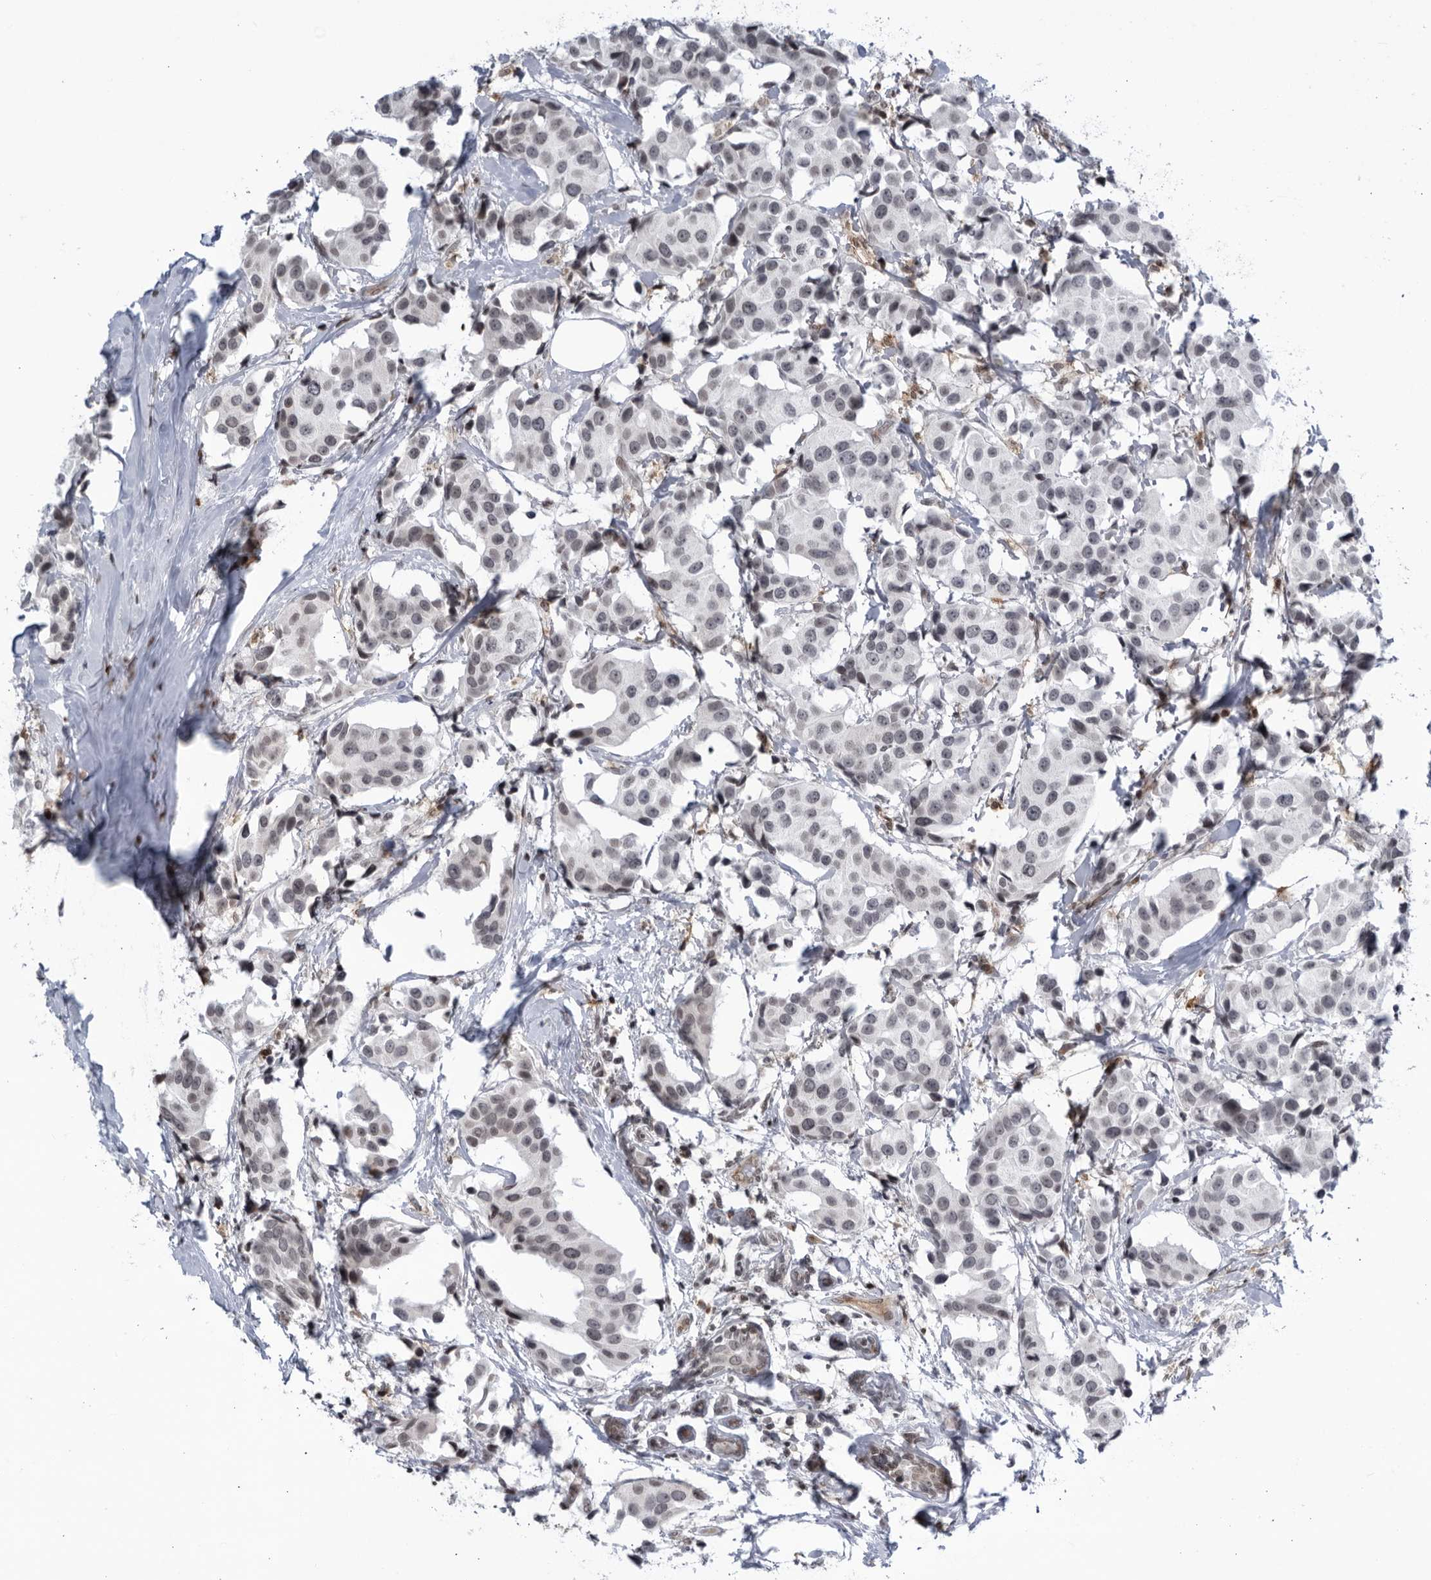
{"staining": {"intensity": "negative", "quantity": "none", "location": "none"}, "tissue": "breast cancer", "cell_type": "Tumor cells", "image_type": "cancer", "snomed": [{"axis": "morphology", "description": "Normal tissue, NOS"}, {"axis": "morphology", "description": "Duct carcinoma"}, {"axis": "topography", "description": "Breast"}], "caption": "There is no significant expression in tumor cells of intraductal carcinoma (breast). (DAB immunohistochemistry, high magnification).", "gene": "DTL", "patient": {"sex": "female", "age": 39}}